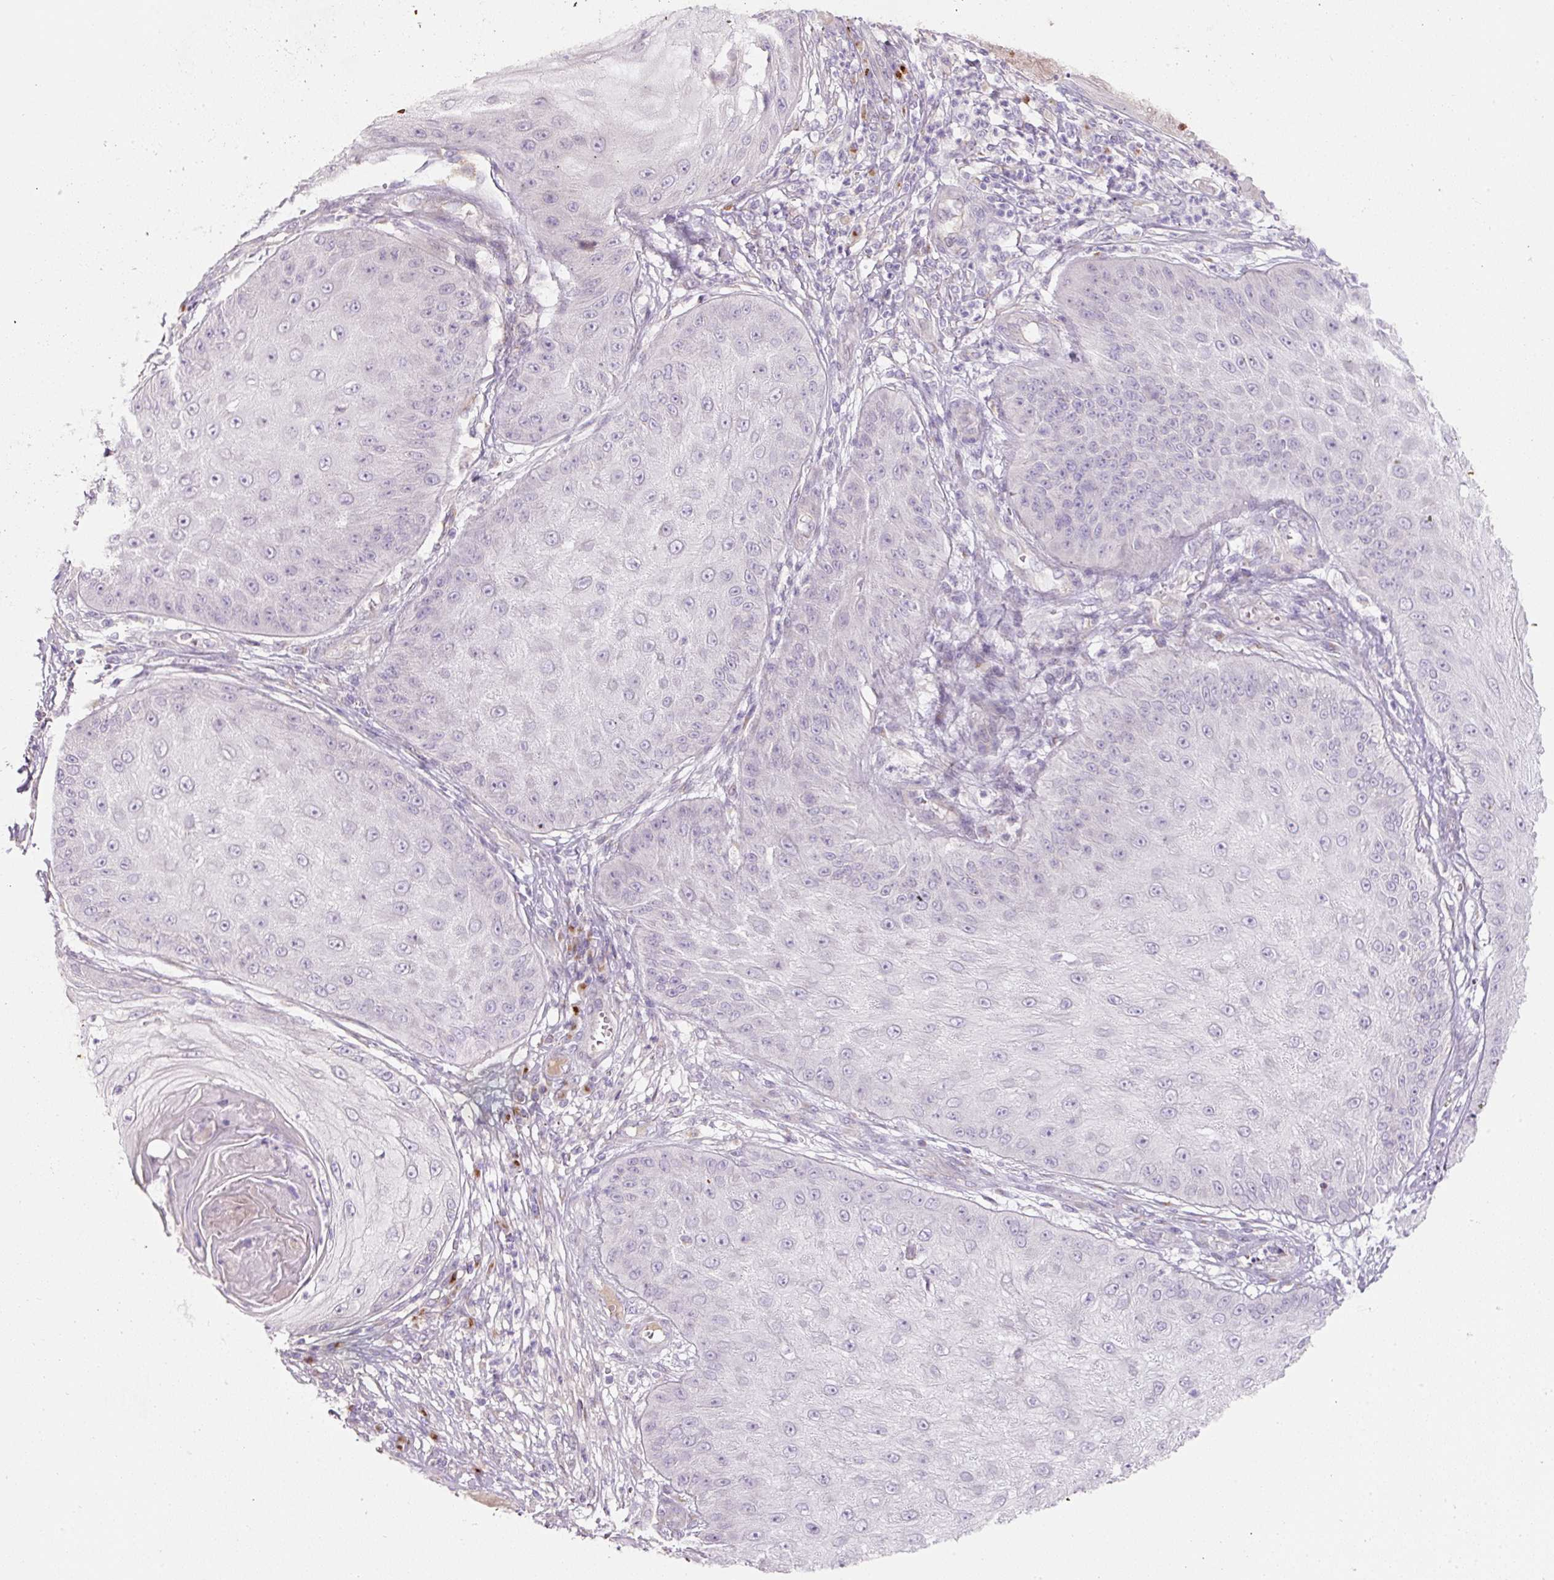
{"staining": {"intensity": "negative", "quantity": "none", "location": "none"}, "tissue": "skin cancer", "cell_type": "Tumor cells", "image_type": "cancer", "snomed": [{"axis": "morphology", "description": "Squamous cell carcinoma, NOS"}, {"axis": "topography", "description": "Skin"}], "caption": "An image of human skin cancer (squamous cell carcinoma) is negative for staining in tumor cells.", "gene": "NBPF11", "patient": {"sex": "male", "age": 70}}